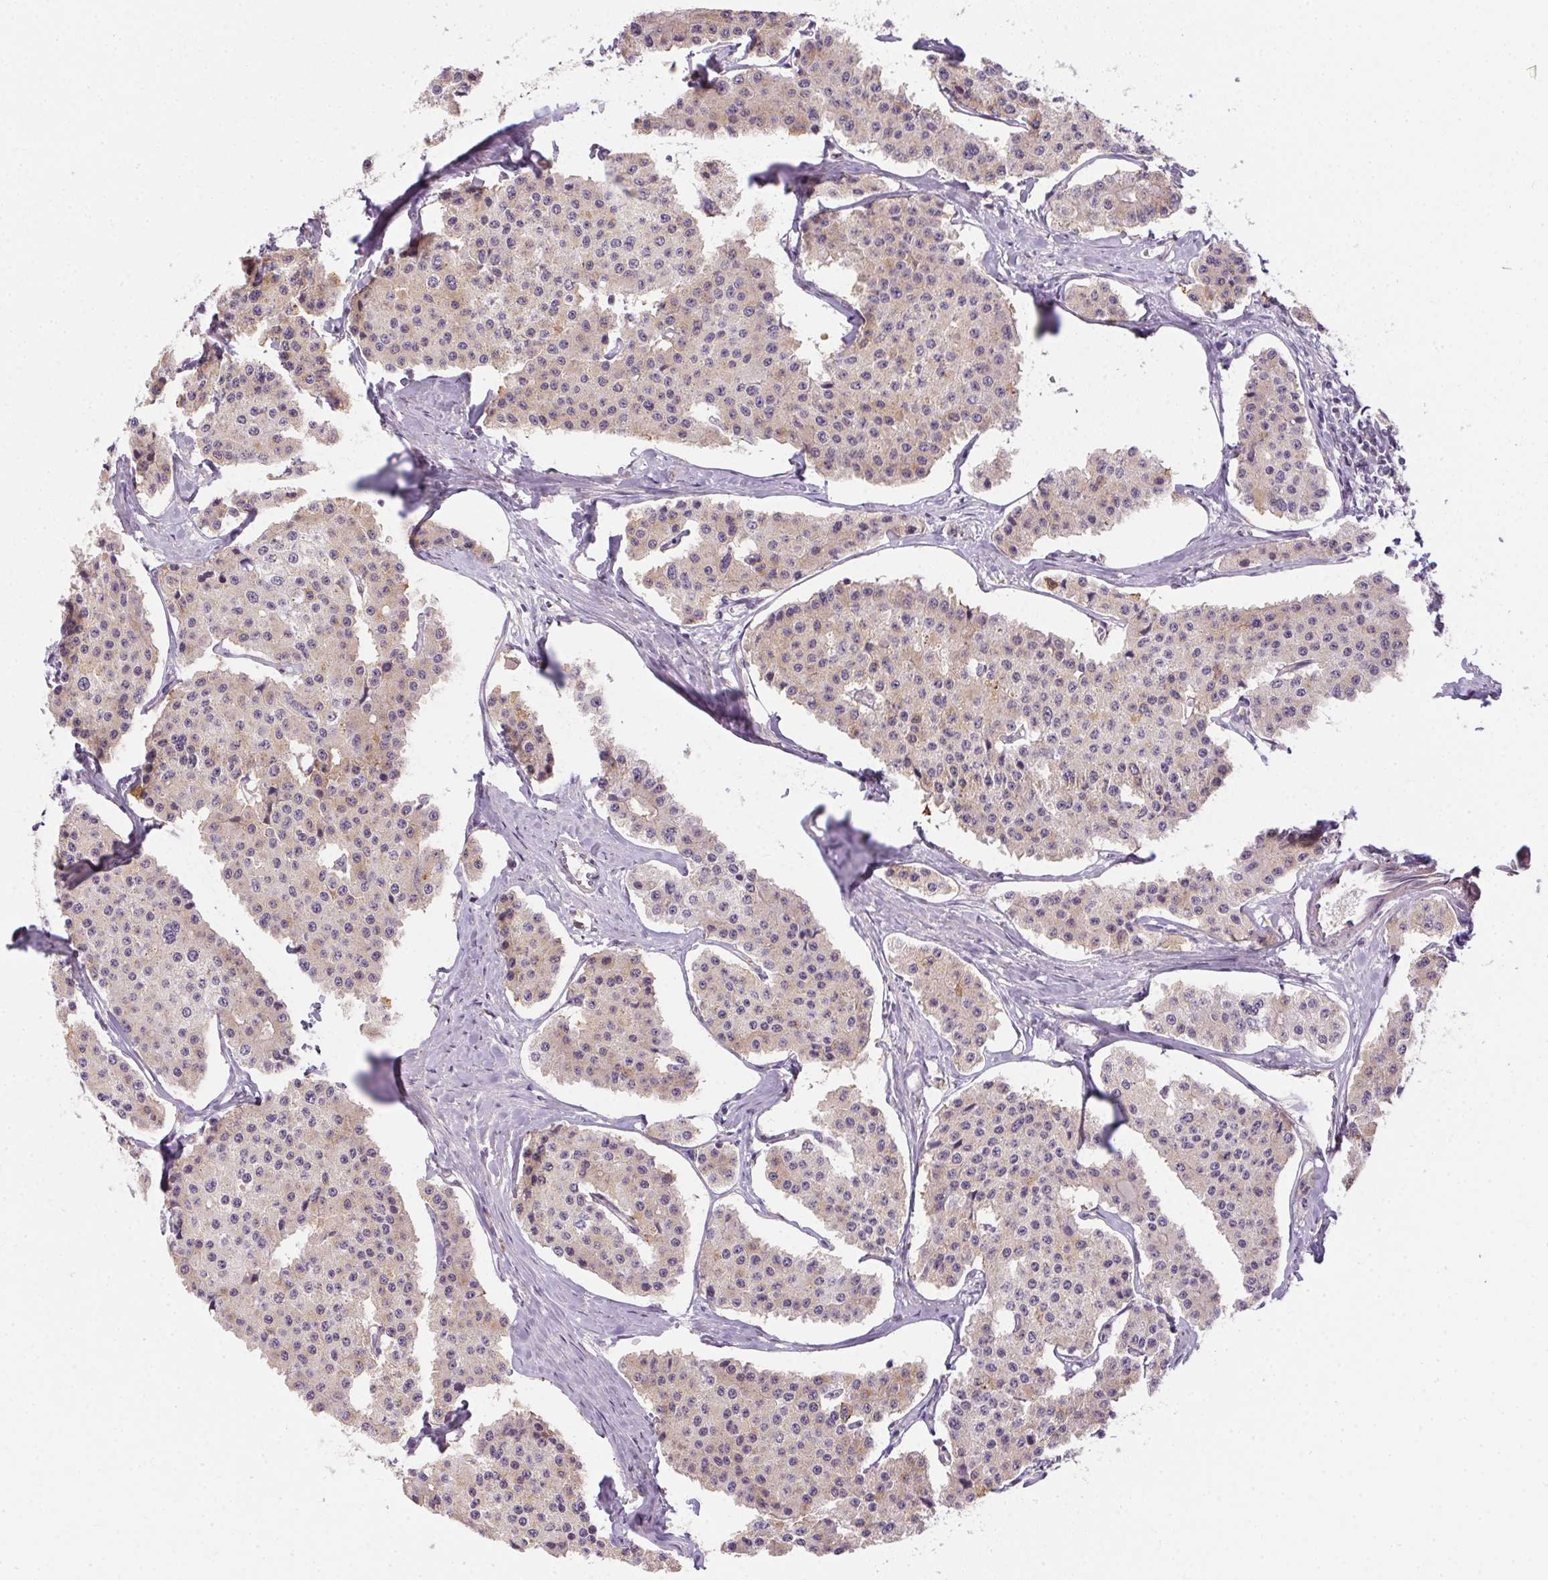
{"staining": {"intensity": "negative", "quantity": "none", "location": "none"}, "tissue": "carcinoid", "cell_type": "Tumor cells", "image_type": "cancer", "snomed": [{"axis": "morphology", "description": "Carcinoid, malignant, NOS"}, {"axis": "topography", "description": "Small intestine"}], "caption": "This is an immunohistochemistry (IHC) histopathology image of human carcinoid. There is no positivity in tumor cells.", "gene": "CFAP92", "patient": {"sex": "female", "age": 65}}